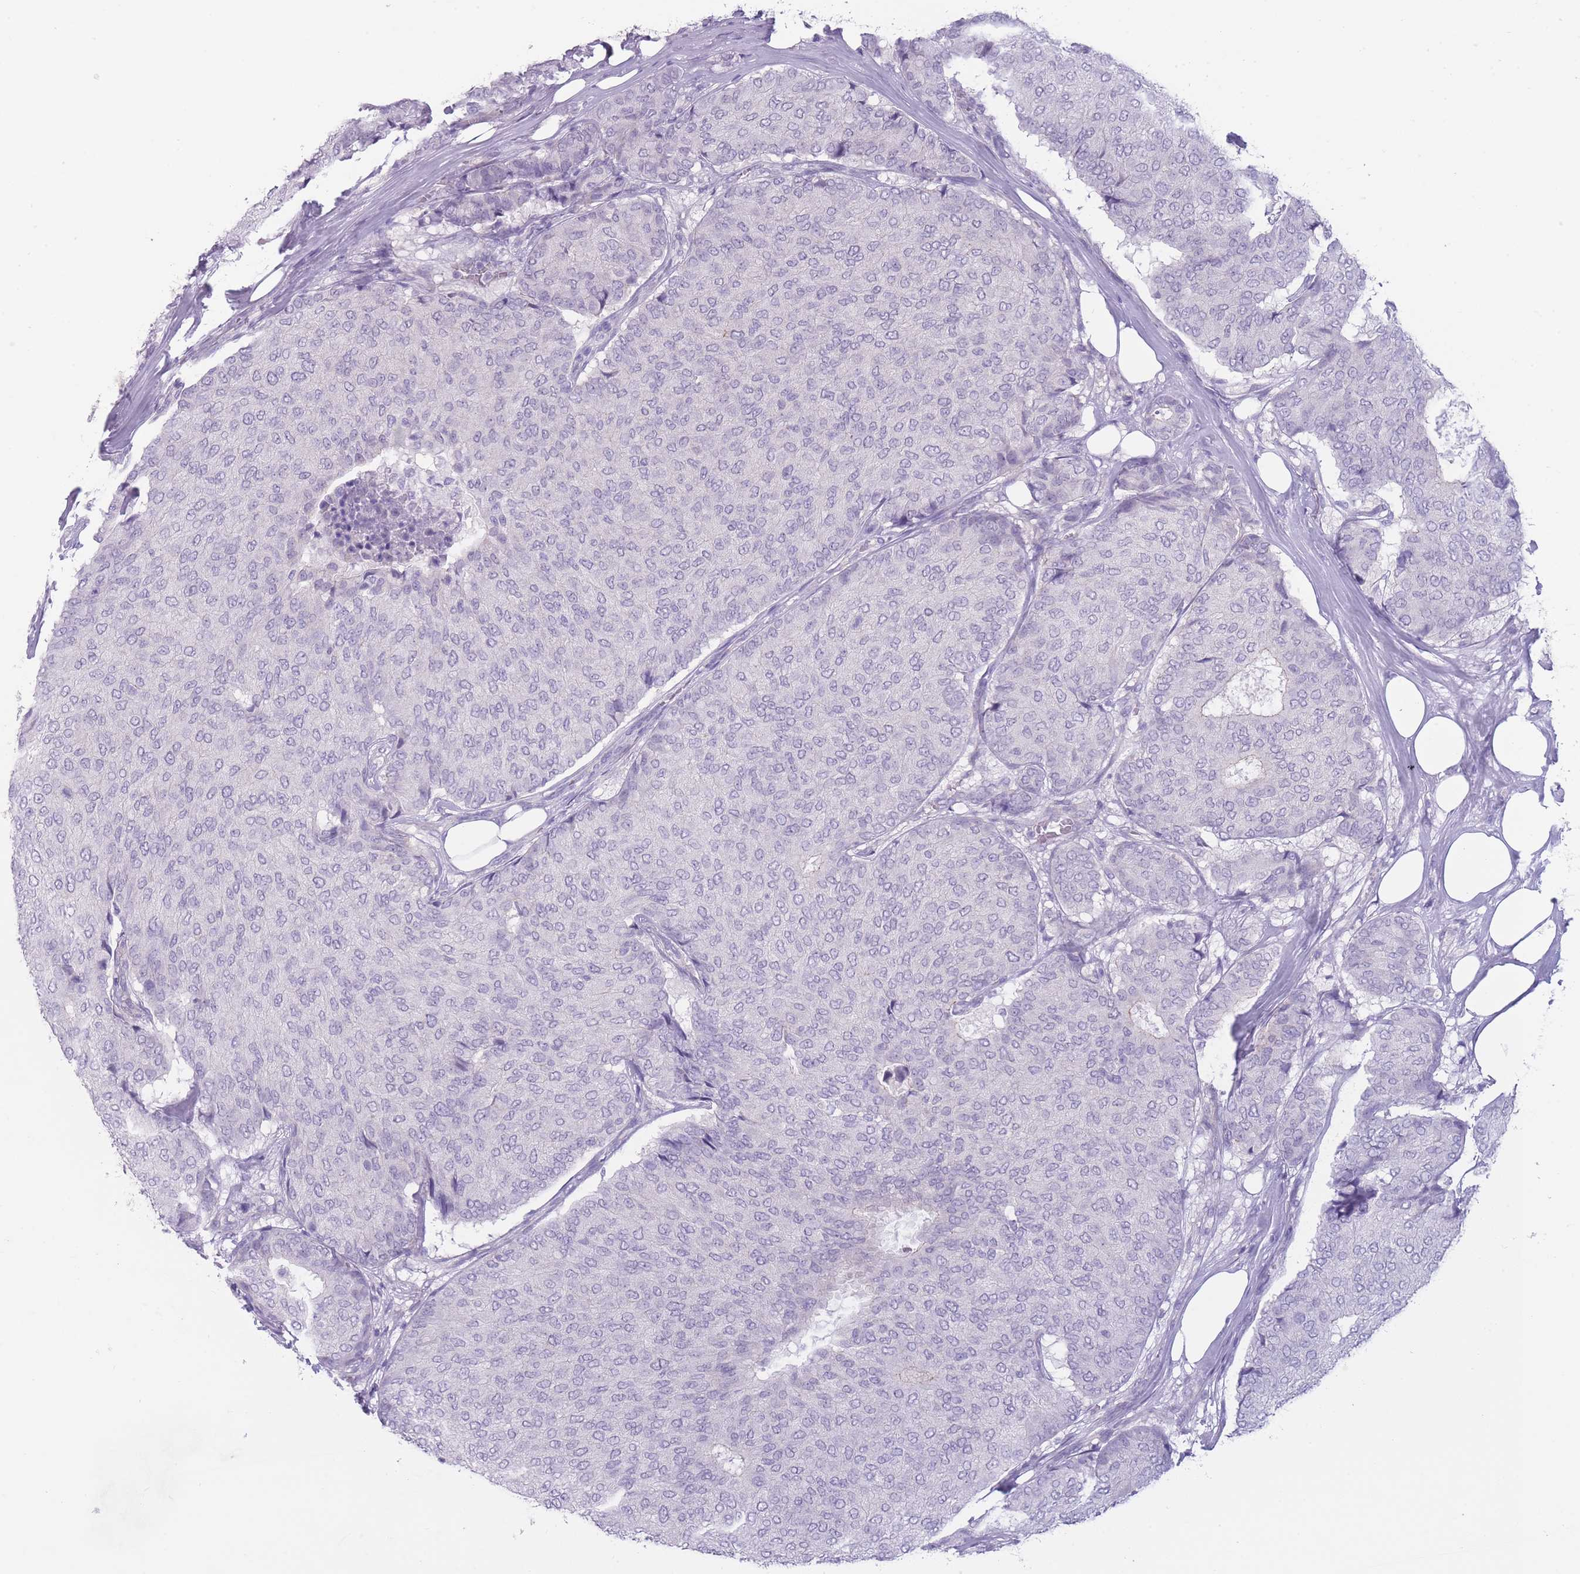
{"staining": {"intensity": "negative", "quantity": "none", "location": "none"}, "tissue": "breast cancer", "cell_type": "Tumor cells", "image_type": "cancer", "snomed": [{"axis": "morphology", "description": "Duct carcinoma"}, {"axis": "topography", "description": "Breast"}], "caption": "This is an IHC photomicrograph of human breast invasive ductal carcinoma. There is no positivity in tumor cells.", "gene": "DCANP1", "patient": {"sex": "female", "age": 75}}